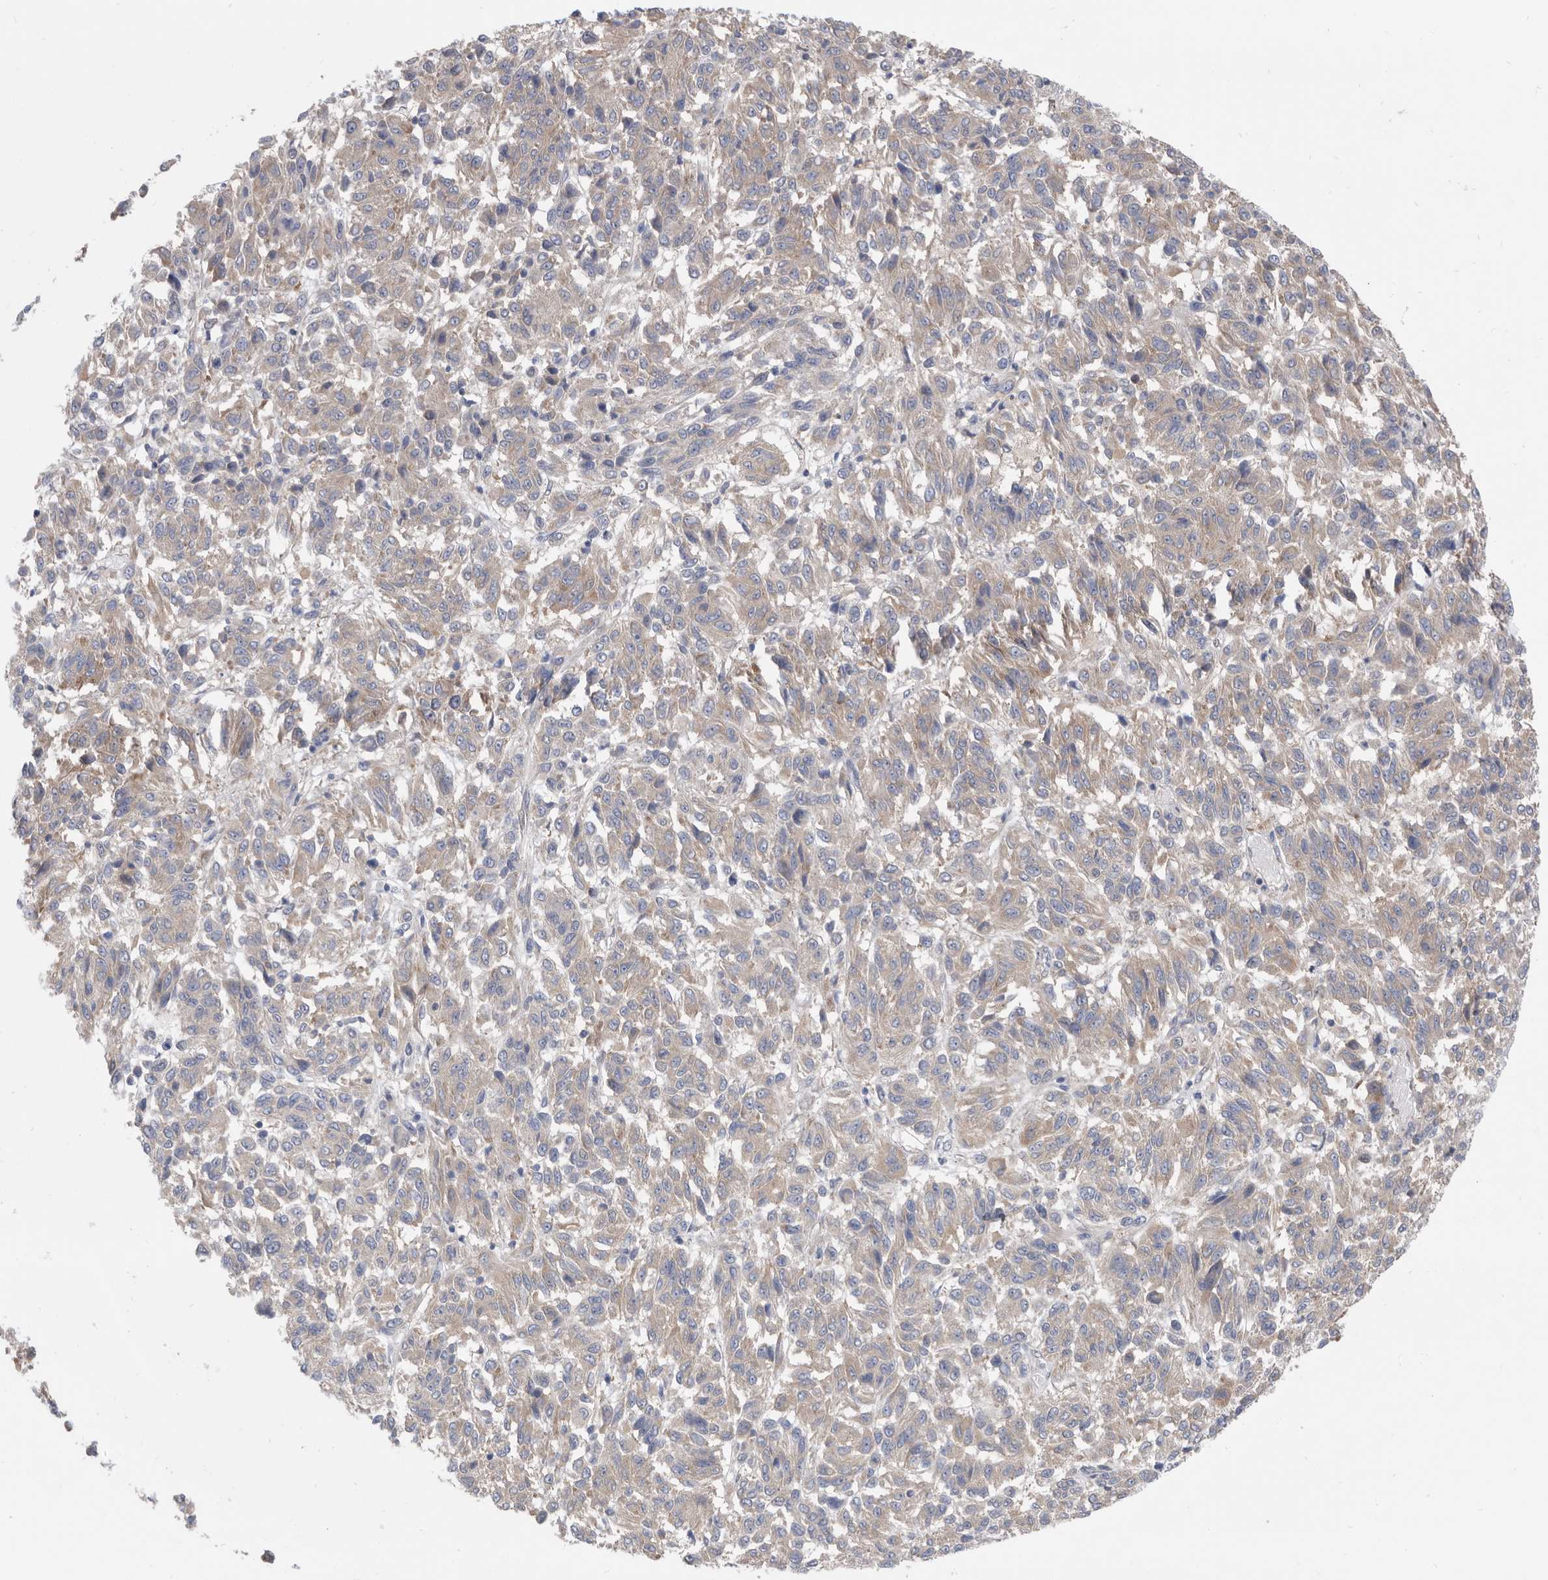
{"staining": {"intensity": "weak", "quantity": "<25%", "location": "cytoplasmic/membranous"}, "tissue": "melanoma", "cell_type": "Tumor cells", "image_type": "cancer", "snomed": [{"axis": "morphology", "description": "Malignant melanoma, Metastatic site"}, {"axis": "topography", "description": "Lung"}], "caption": "The histopathology image shows no significant staining in tumor cells of malignant melanoma (metastatic site).", "gene": "CCT4", "patient": {"sex": "male", "age": 64}}